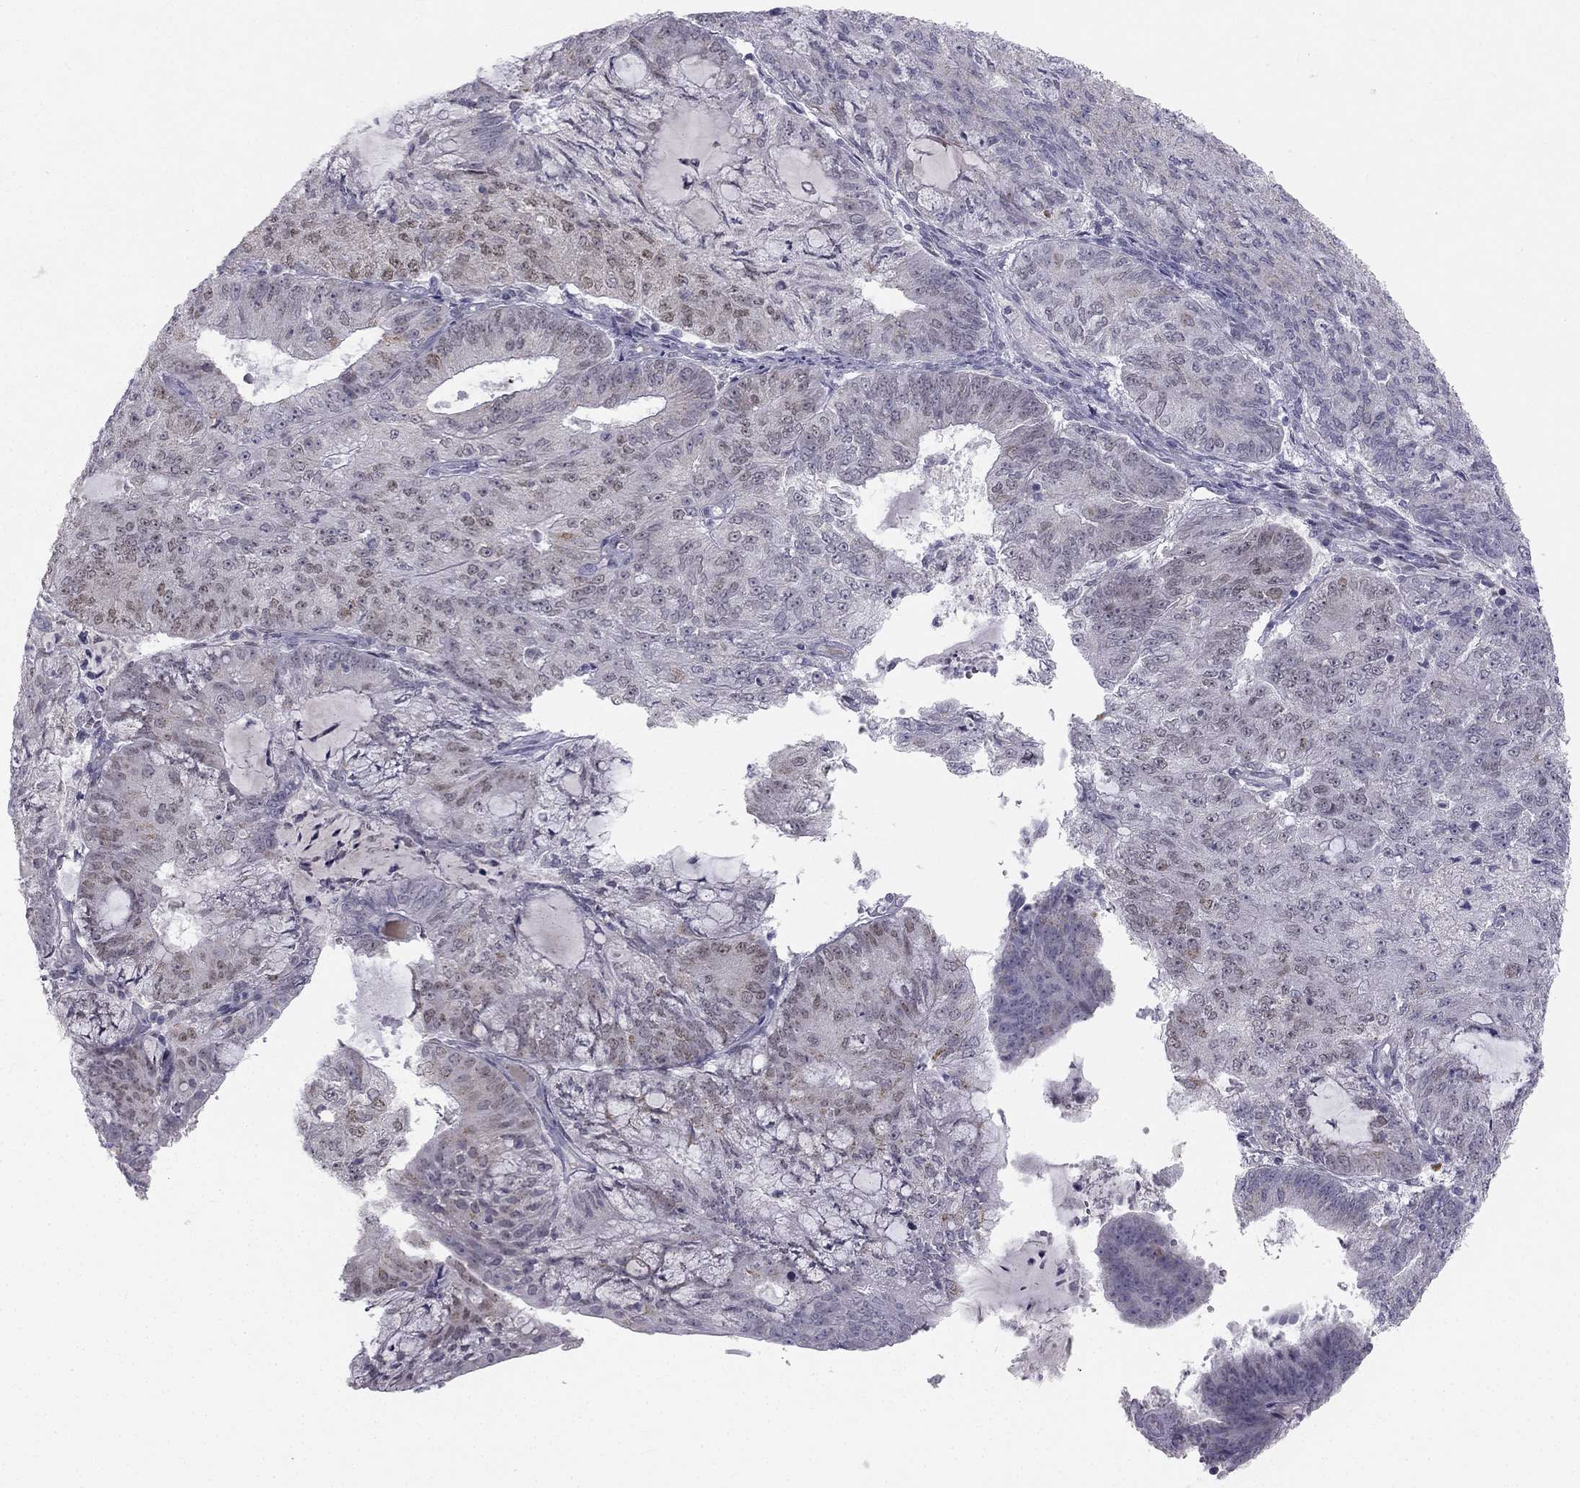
{"staining": {"intensity": "weak", "quantity": "<25%", "location": "nuclear"}, "tissue": "endometrial cancer", "cell_type": "Tumor cells", "image_type": "cancer", "snomed": [{"axis": "morphology", "description": "Adenocarcinoma, NOS"}, {"axis": "topography", "description": "Endometrium"}], "caption": "This photomicrograph is of endometrial cancer stained with immunohistochemistry (IHC) to label a protein in brown with the nuclei are counter-stained blue. There is no staining in tumor cells.", "gene": "TRPS1", "patient": {"sex": "female", "age": 82}}